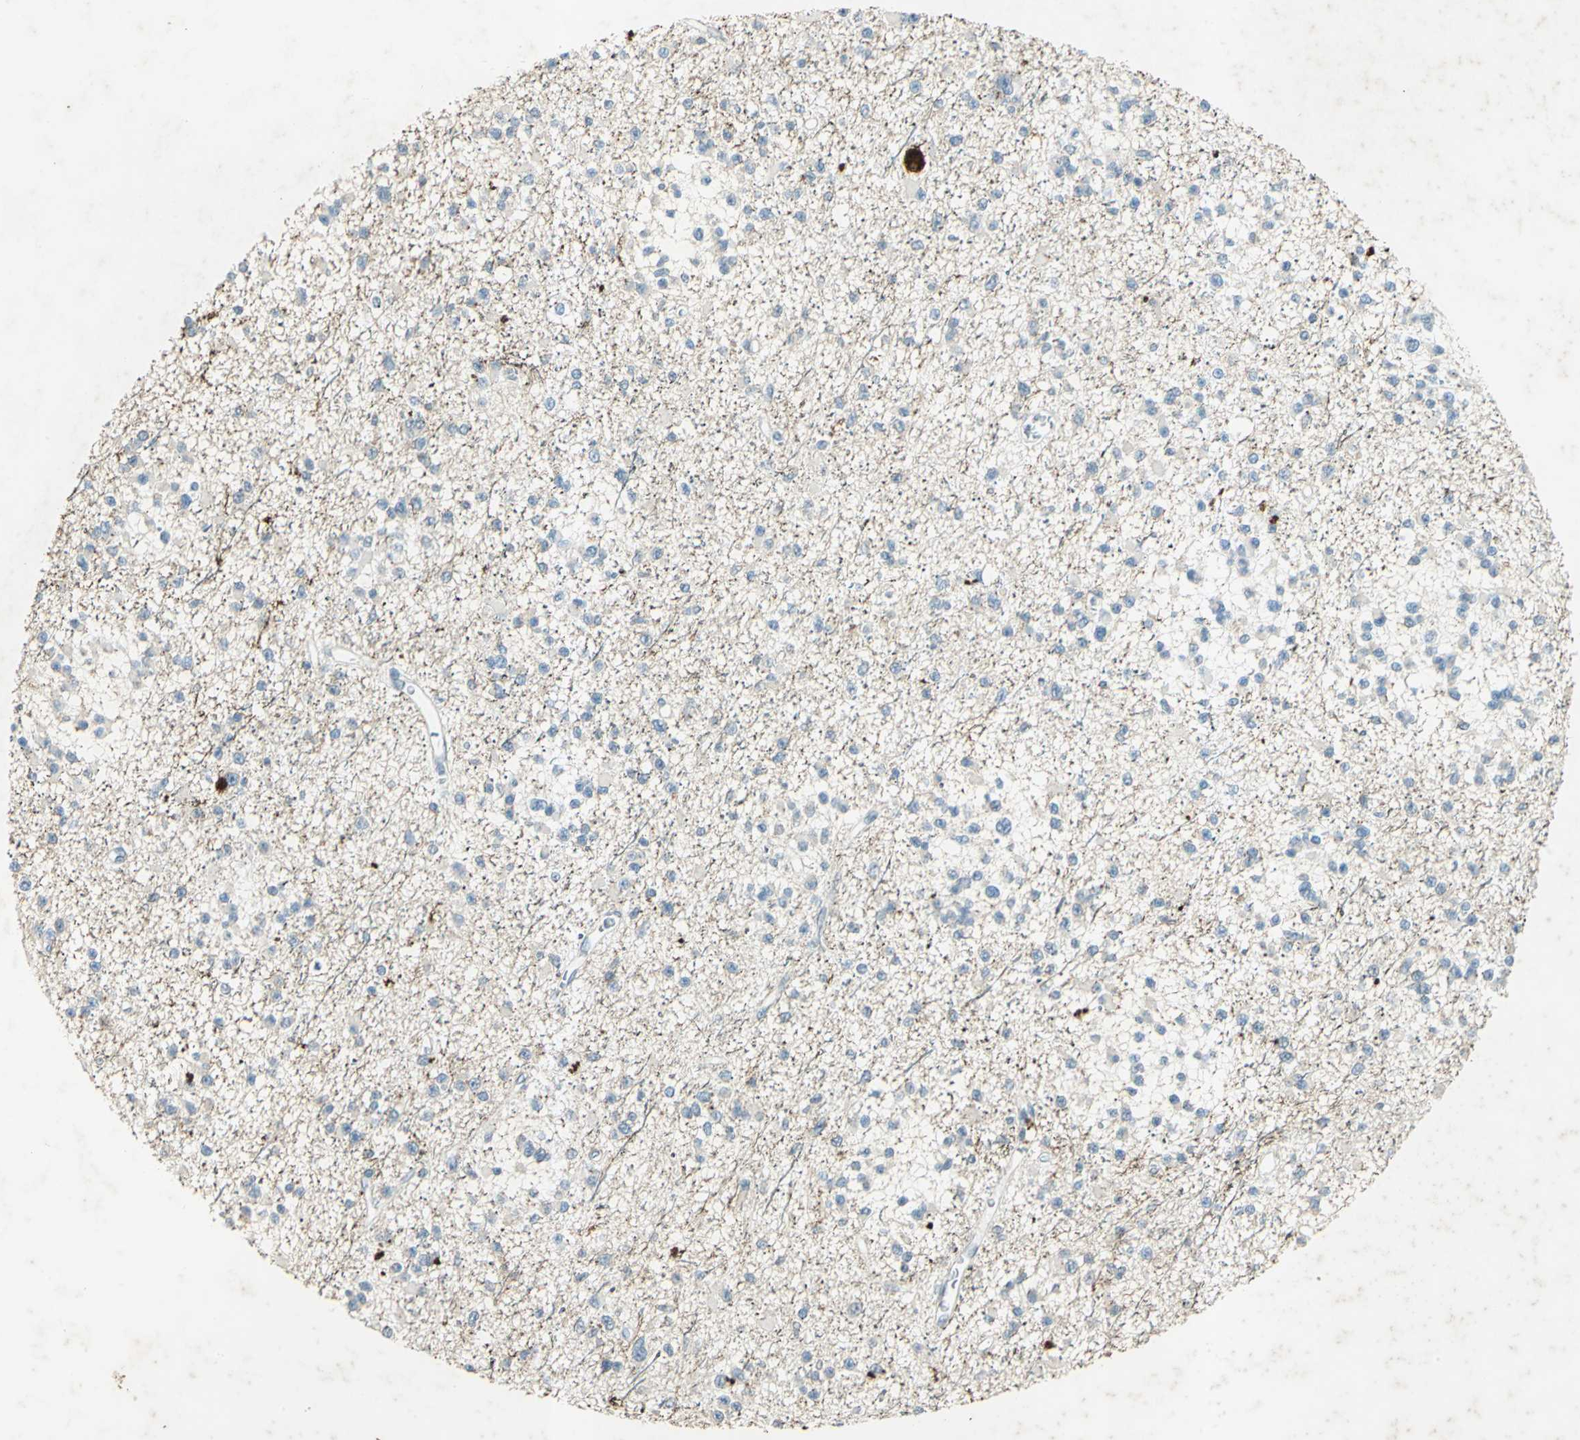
{"staining": {"intensity": "negative", "quantity": "none", "location": "none"}, "tissue": "glioma", "cell_type": "Tumor cells", "image_type": "cancer", "snomed": [{"axis": "morphology", "description": "Glioma, malignant, Low grade"}, {"axis": "topography", "description": "Brain"}], "caption": "A high-resolution histopathology image shows immunohistochemistry staining of low-grade glioma (malignant), which reveals no significant staining in tumor cells.", "gene": "CAMK2B", "patient": {"sex": "female", "age": 22}}